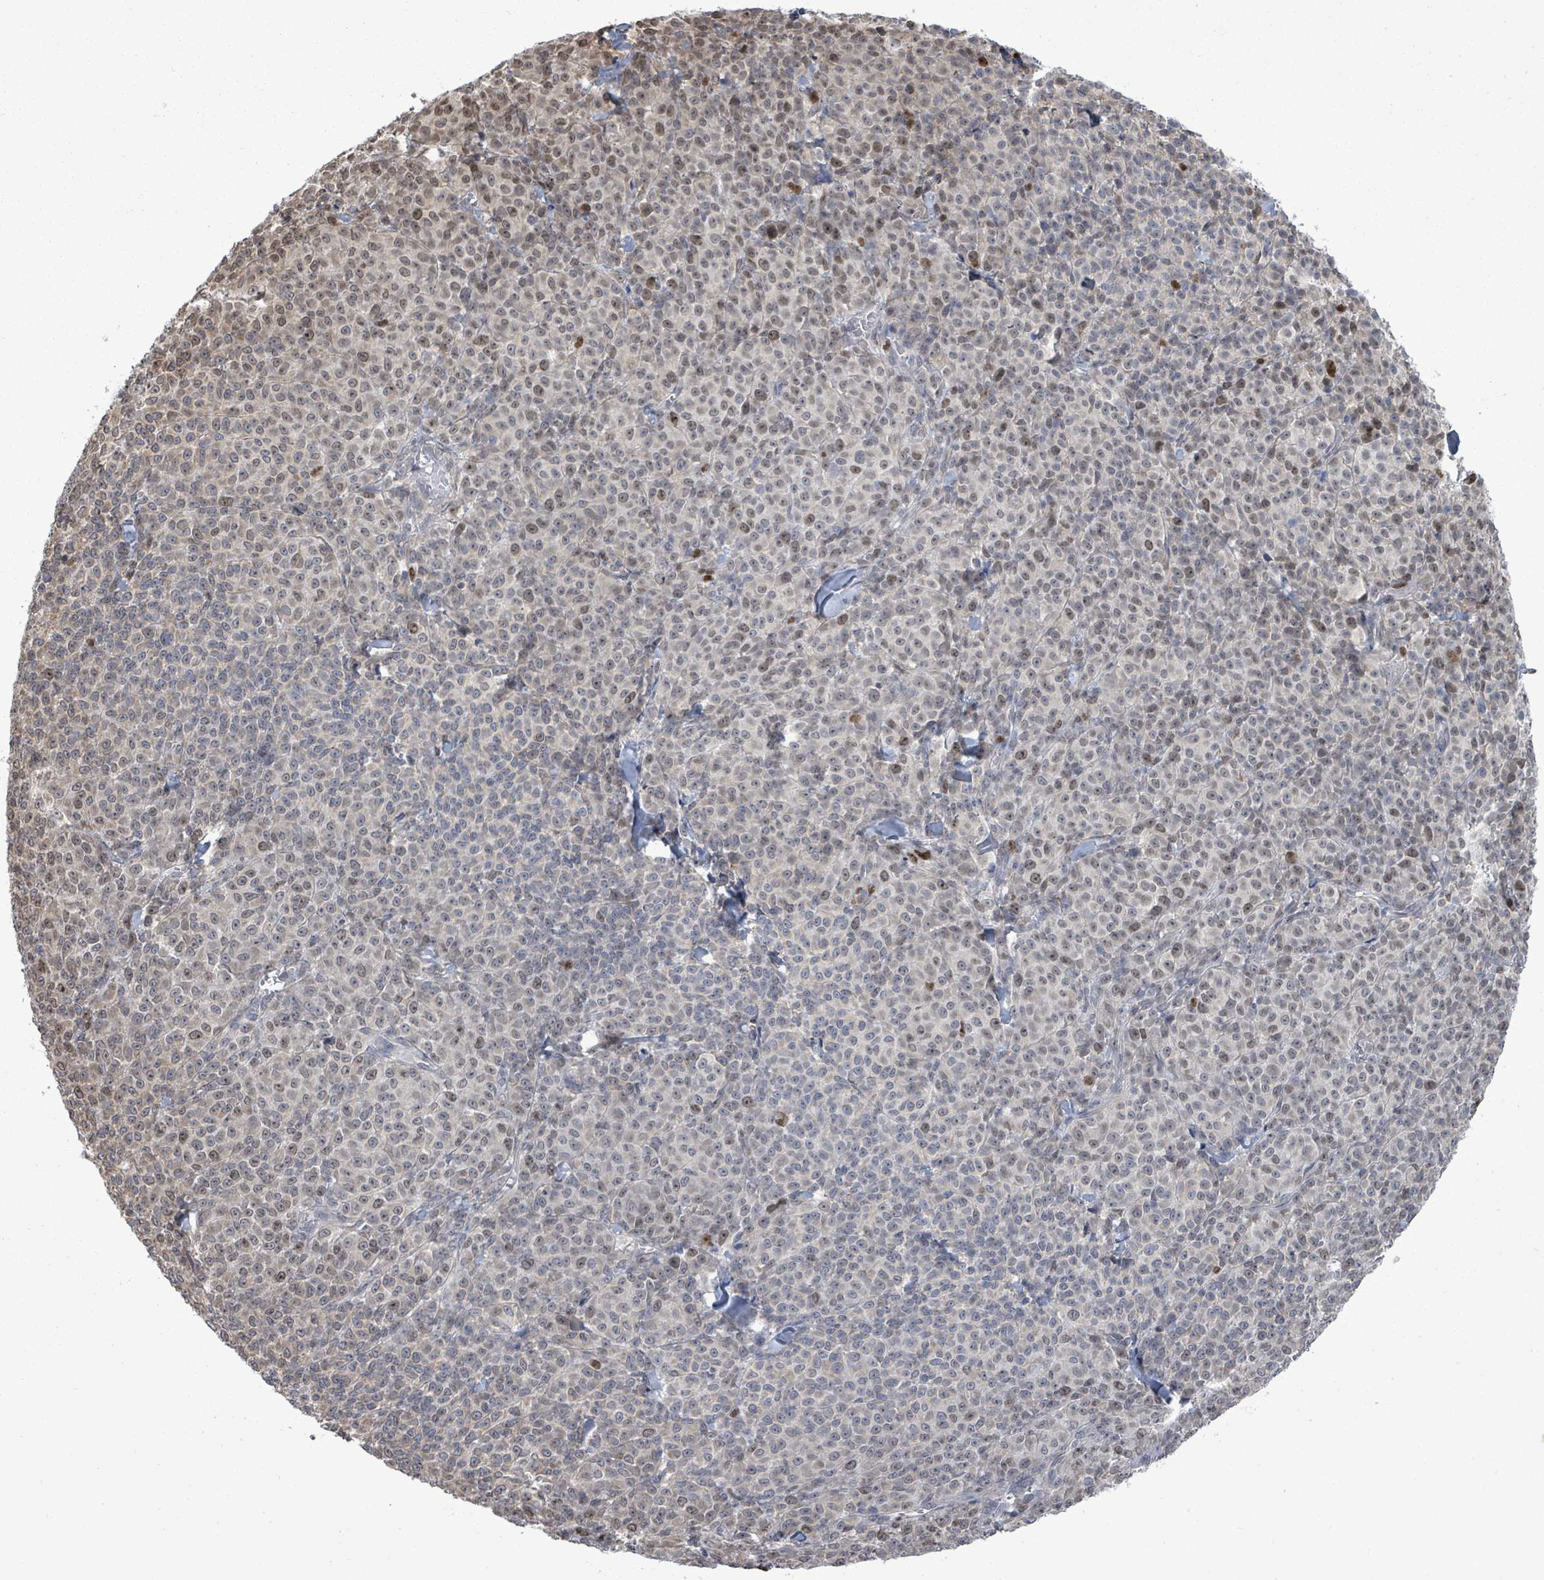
{"staining": {"intensity": "weak", "quantity": "25%-75%", "location": "nuclear"}, "tissue": "melanoma", "cell_type": "Tumor cells", "image_type": "cancer", "snomed": [{"axis": "morphology", "description": "Normal tissue, NOS"}, {"axis": "morphology", "description": "Malignant melanoma, NOS"}, {"axis": "topography", "description": "Skin"}], "caption": "A high-resolution photomicrograph shows immunohistochemistry (IHC) staining of melanoma, which reveals weak nuclear staining in approximately 25%-75% of tumor cells.", "gene": "PAPSS1", "patient": {"sex": "female", "age": 34}}